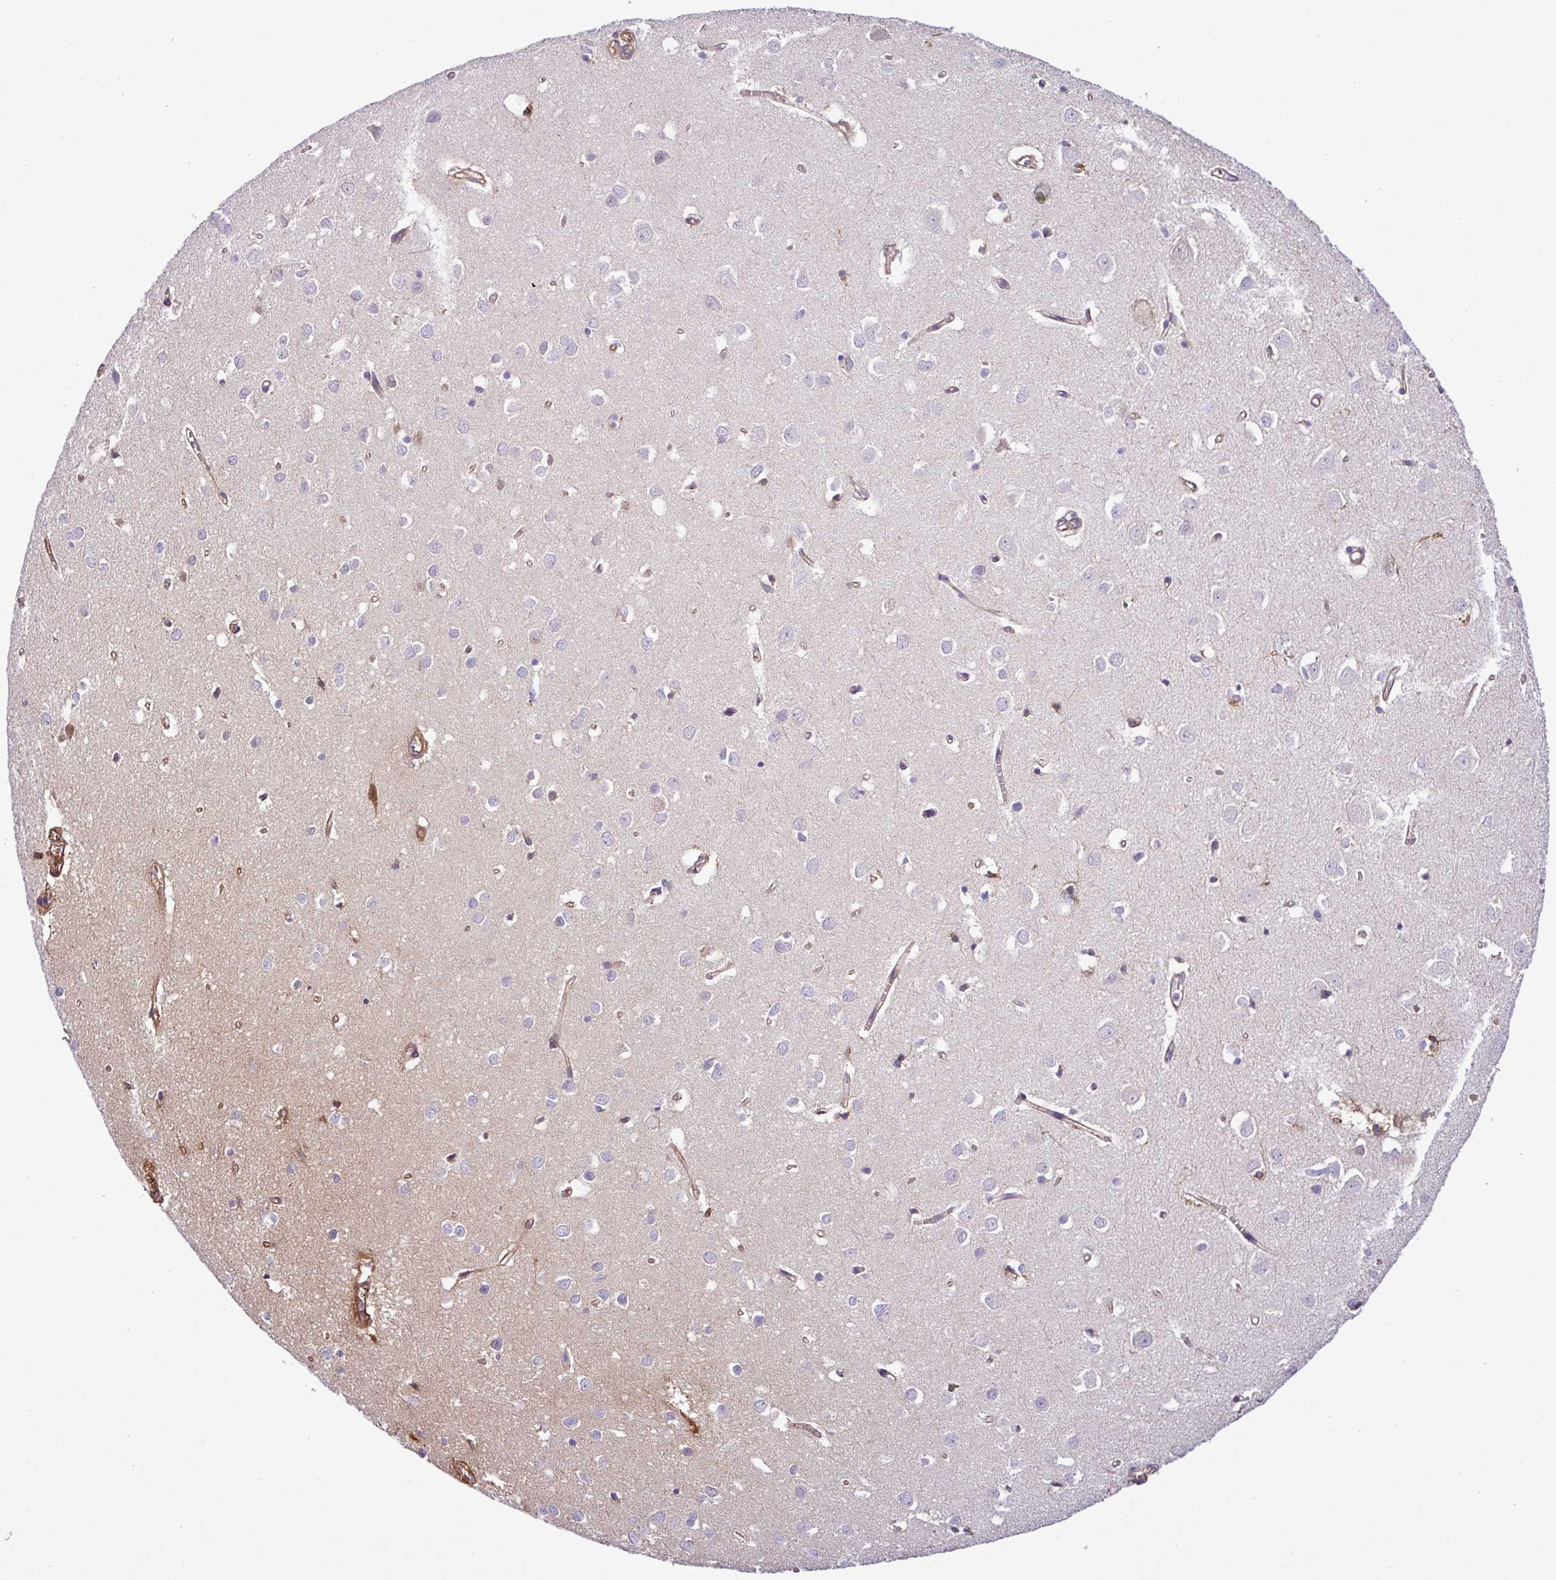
{"staining": {"intensity": "moderate", "quantity": ">75%", "location": "cytoplasmic/membranous"}, "tissue": "cerebral cortex", "cell_type": "Endothelial cells", "image_type": "normal", "snomed": [{"axis": "morphology", "description": "Normal tissue, NOS"}, {"axis": "topography", "description": "Cerebral cortex"}], "caption": "Normal cerebral cortex exhibits moderate cytoplasmic/membranous expression in approximately >75% of endothelial cells The staining was performed using DAB (3,3'-diaminobenzidine), with brown indicating positive protein expression. Nuclei are stained blue with hematoxylin..", "gene": "CWH43", "patient": {"sex": "female", "age": 64}}